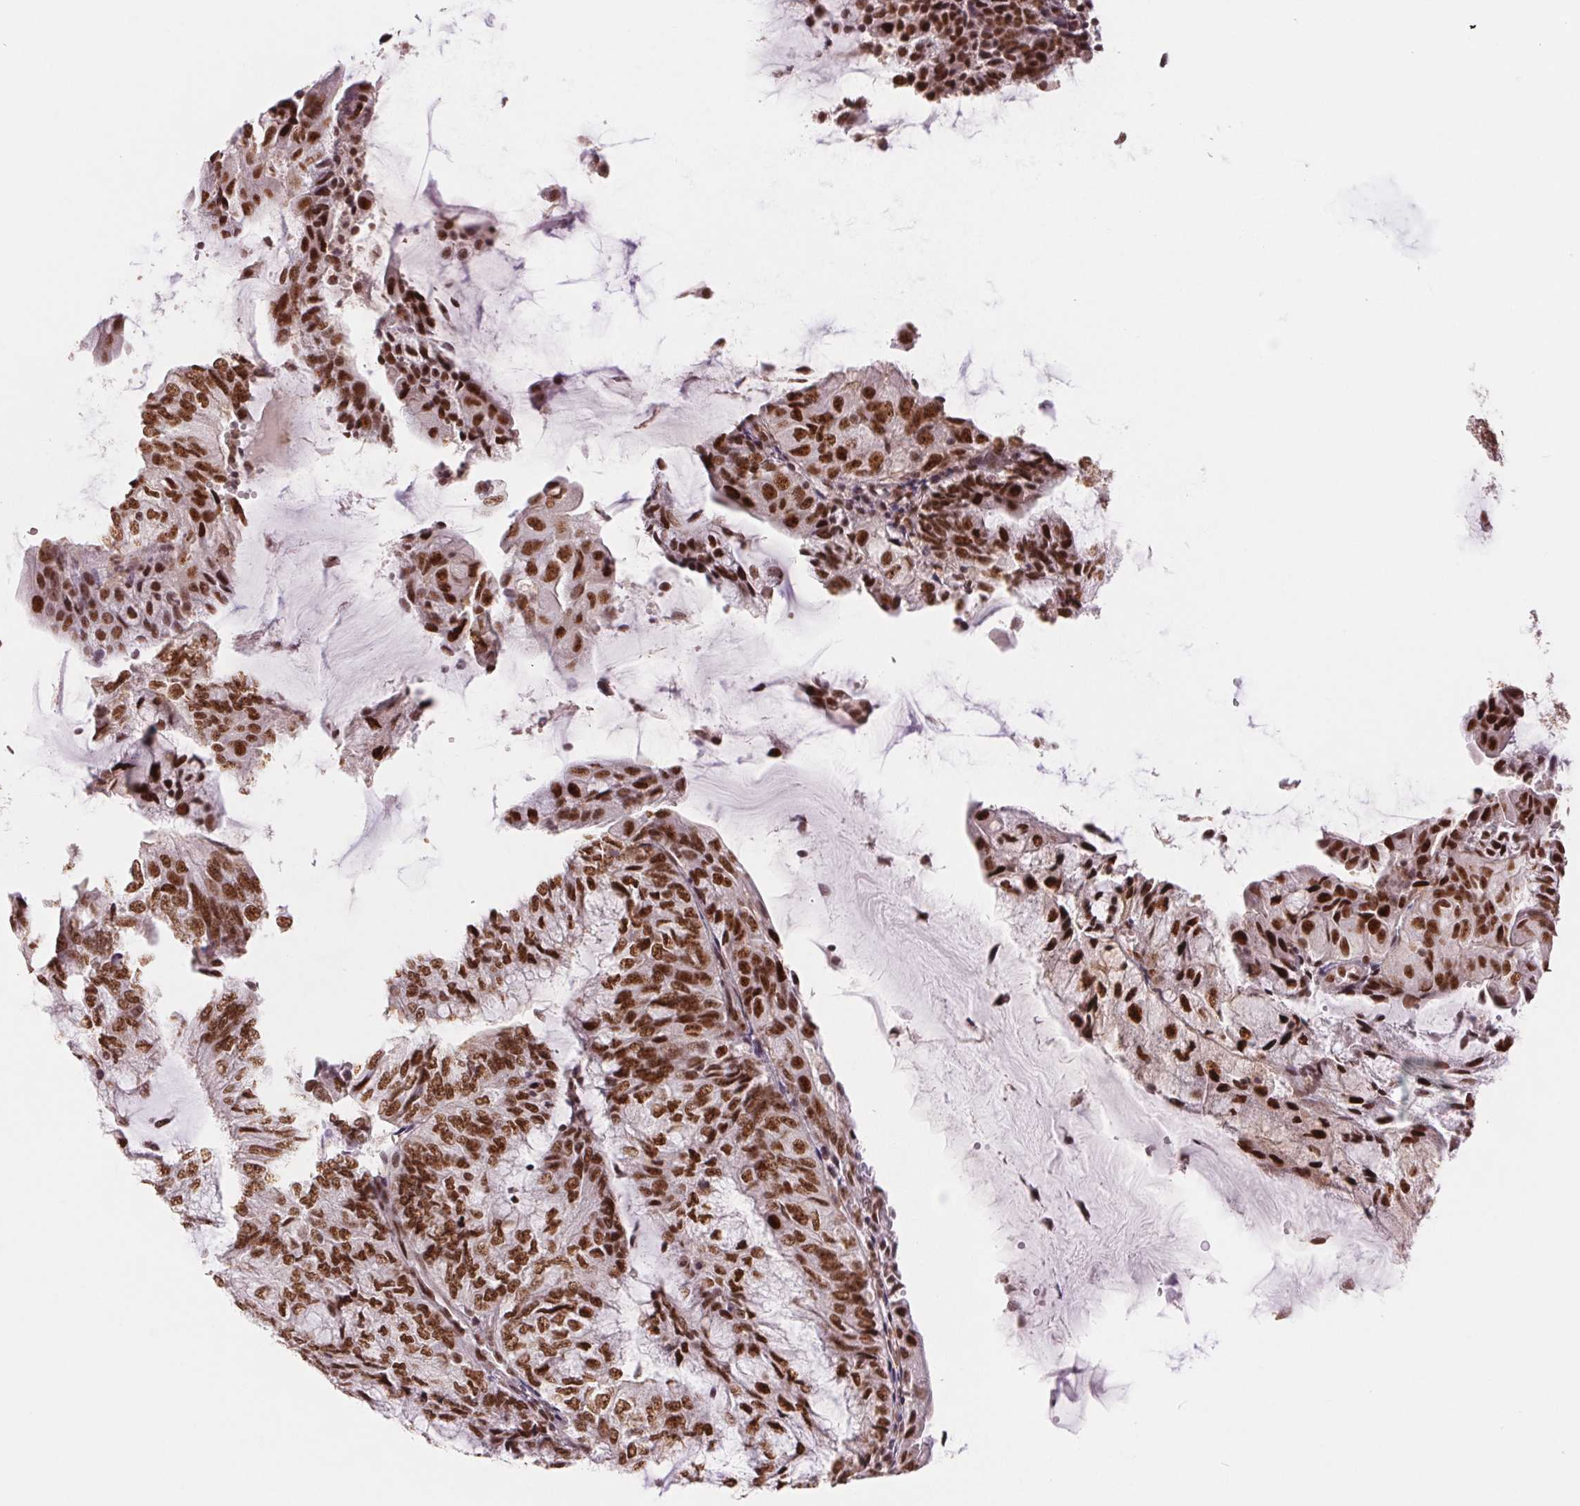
{"staining": {"intensity": "strong", "quantity": ">75%", "location": "nuclear"}, "tissue": "endometrial cancer", "cell_type": "Tumor cells", "image_type": "cancer", "snomed": [{"axis": "morphology", "description": "Adenocarcinoma, NOS"}, {"axis": "topography", "description": "Endometrium"}], "caption": "DAB immunohistochemical staining of human endometrial cancer (adenocarcinoma) displays strong nuclear protein positivity in approximately >75% of tumor cells.", "gene": "SREK1", "patient": {"sex": "female", "age": 81}}